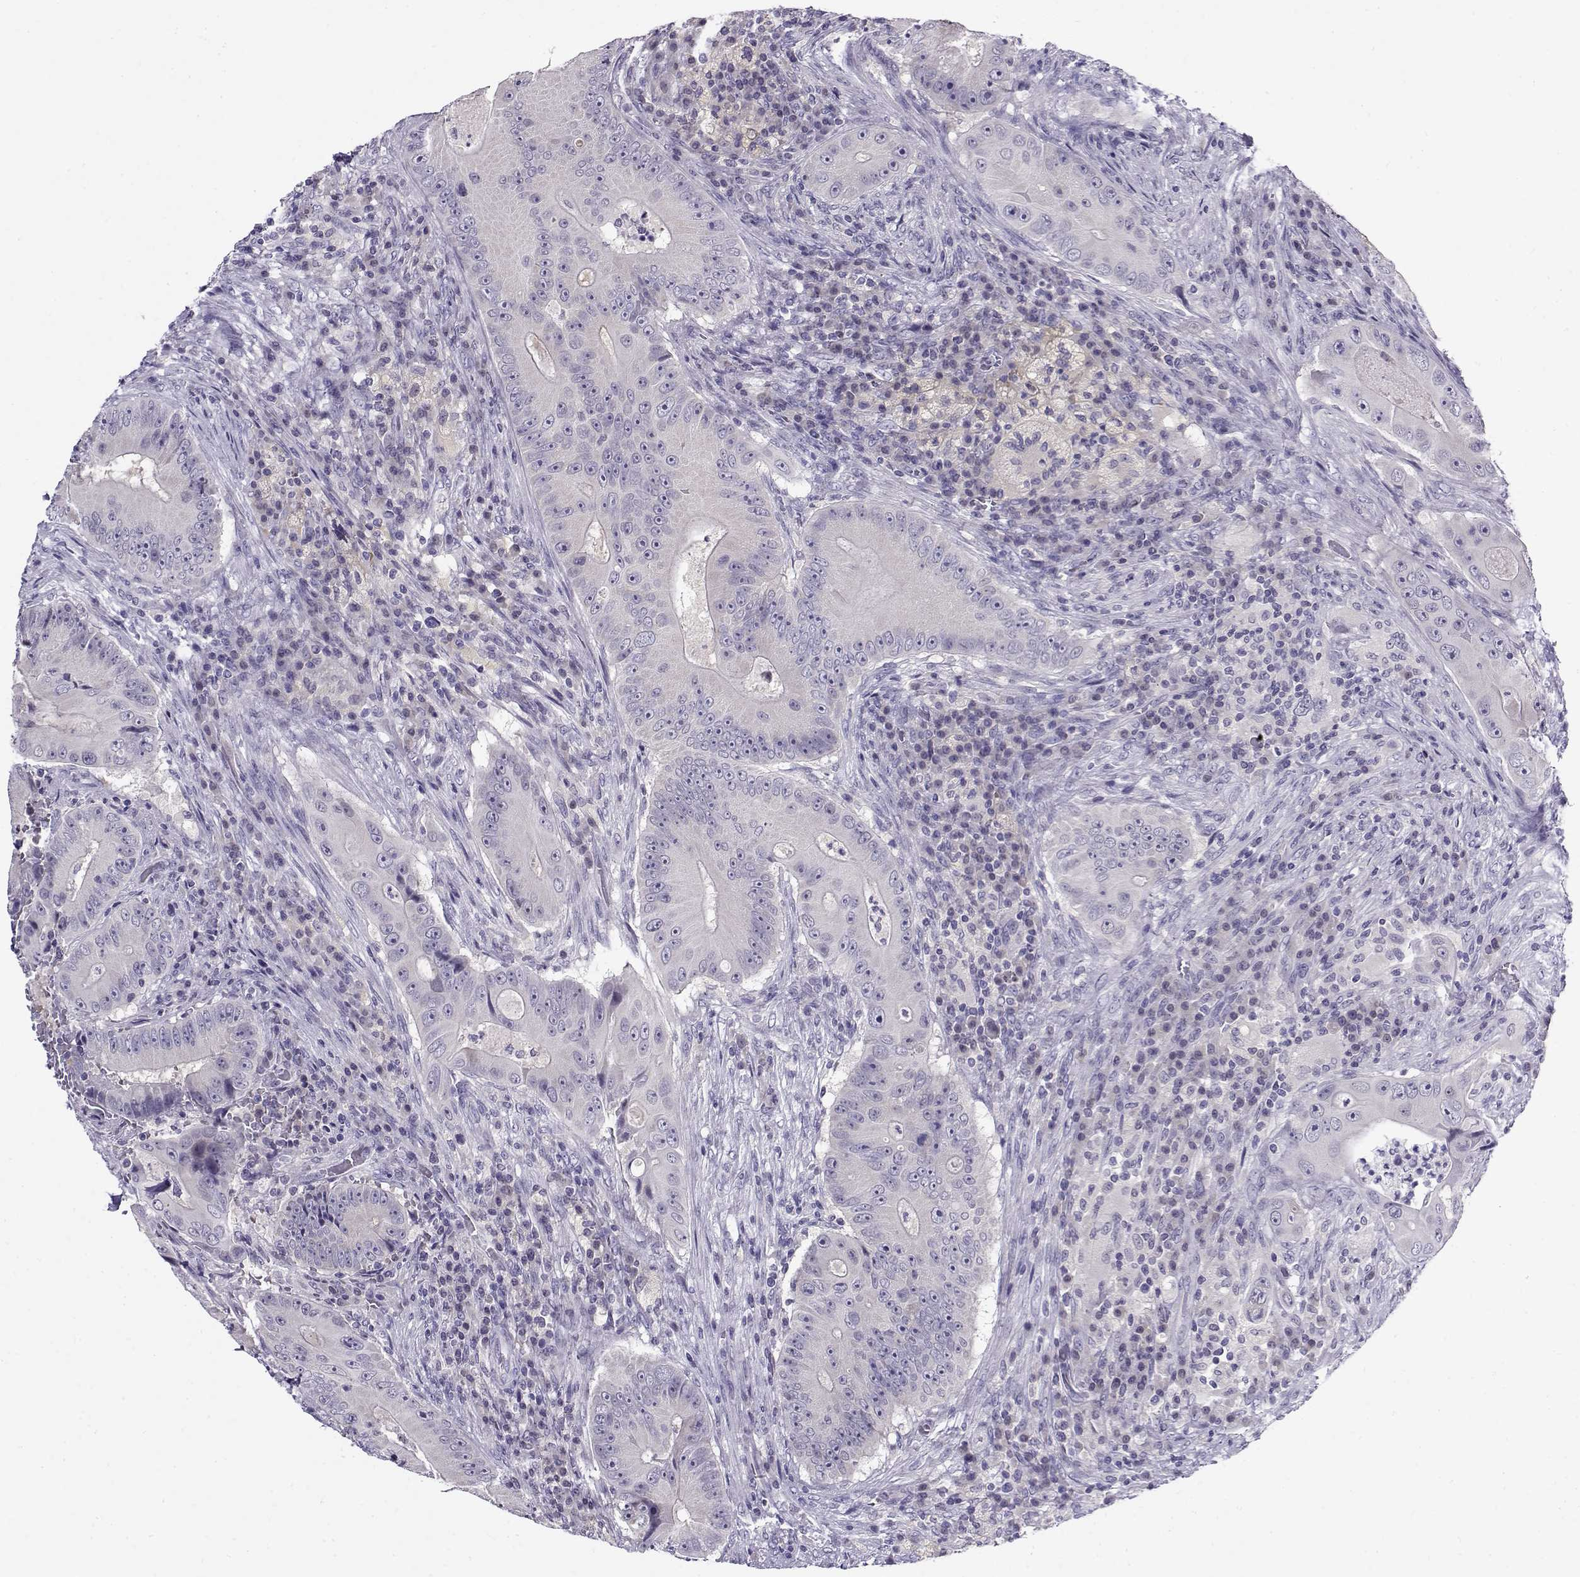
{"staining": {"intensity": "negative", "quantity": "none", "location": "none"}, "tissue": "colorectal cancer", "cell_type": "Tumor cells", "image_type": "cancer", "snomed": [{"axis": "morphology", "description": "Adenocarcinoma, NOS"}, {"axis": "topography", "description": "Colon"}], "caption": "Adenocarcinoma (colorectal) was stained to show a protein in brown. There is no significant positivity in tumor cells.", "gene": "FEZF1", "patient": {"sex": "female", "age": 86}}